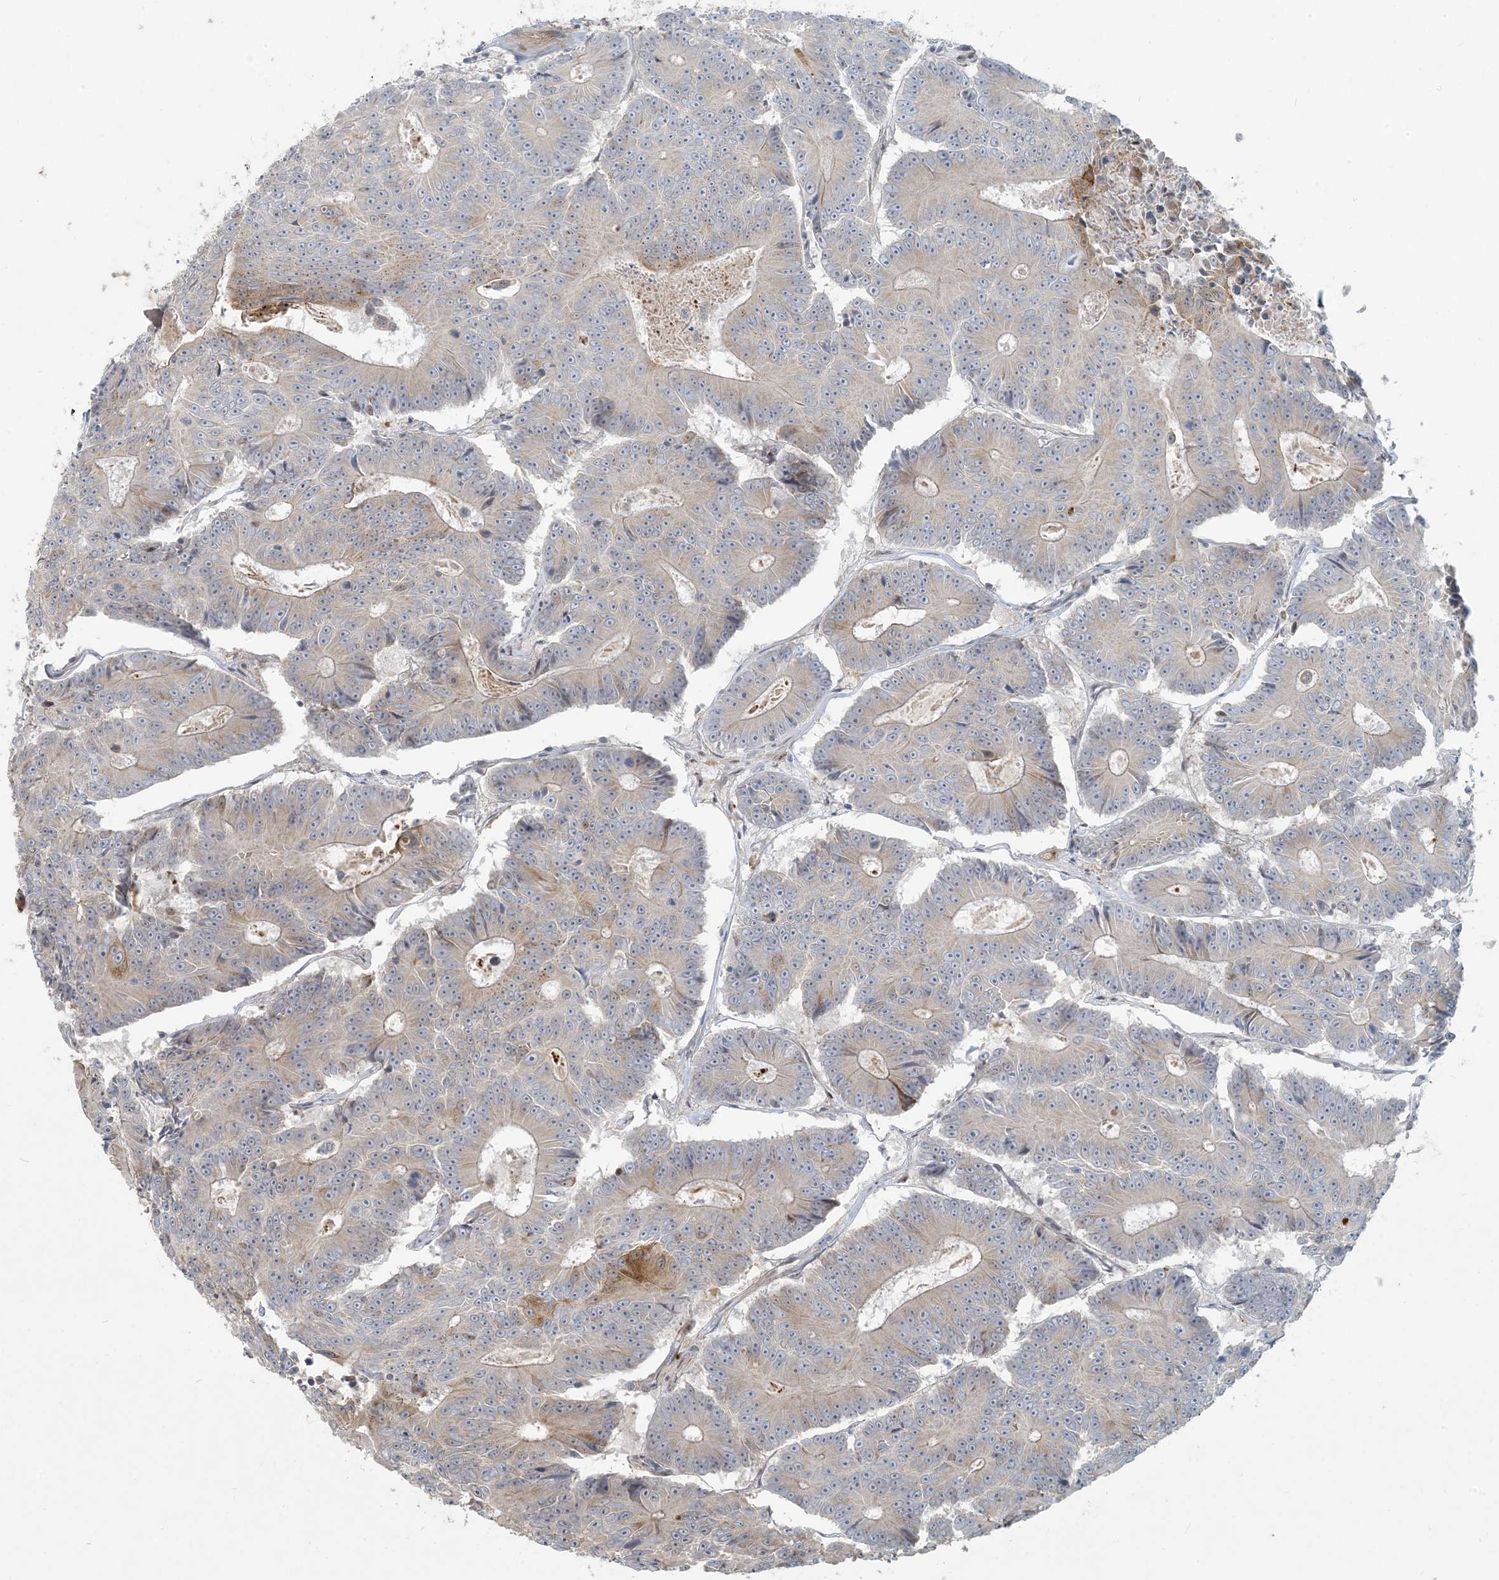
{"staining": {"intensity": "moderate", "quantity": "<25%", "location": "cytoplasmic/membranous"}, "tissue": "colorectal cancer", "cell_type": "Tumor cells", "image_type": "cancer", "snomed": [{"axis": "morphology", "description": "Adenocarcinoma, NOS"}, {"axis": "topography", "description": "Colon"}], "caption": "Protein analysis of colorectal adenocarcinoma tissue shows moderate cytoplasmic/membranous positivity in about <25% of tumor cells.", "gene": "BCORL1", "patient": {"sex": "male", "age": 83}}